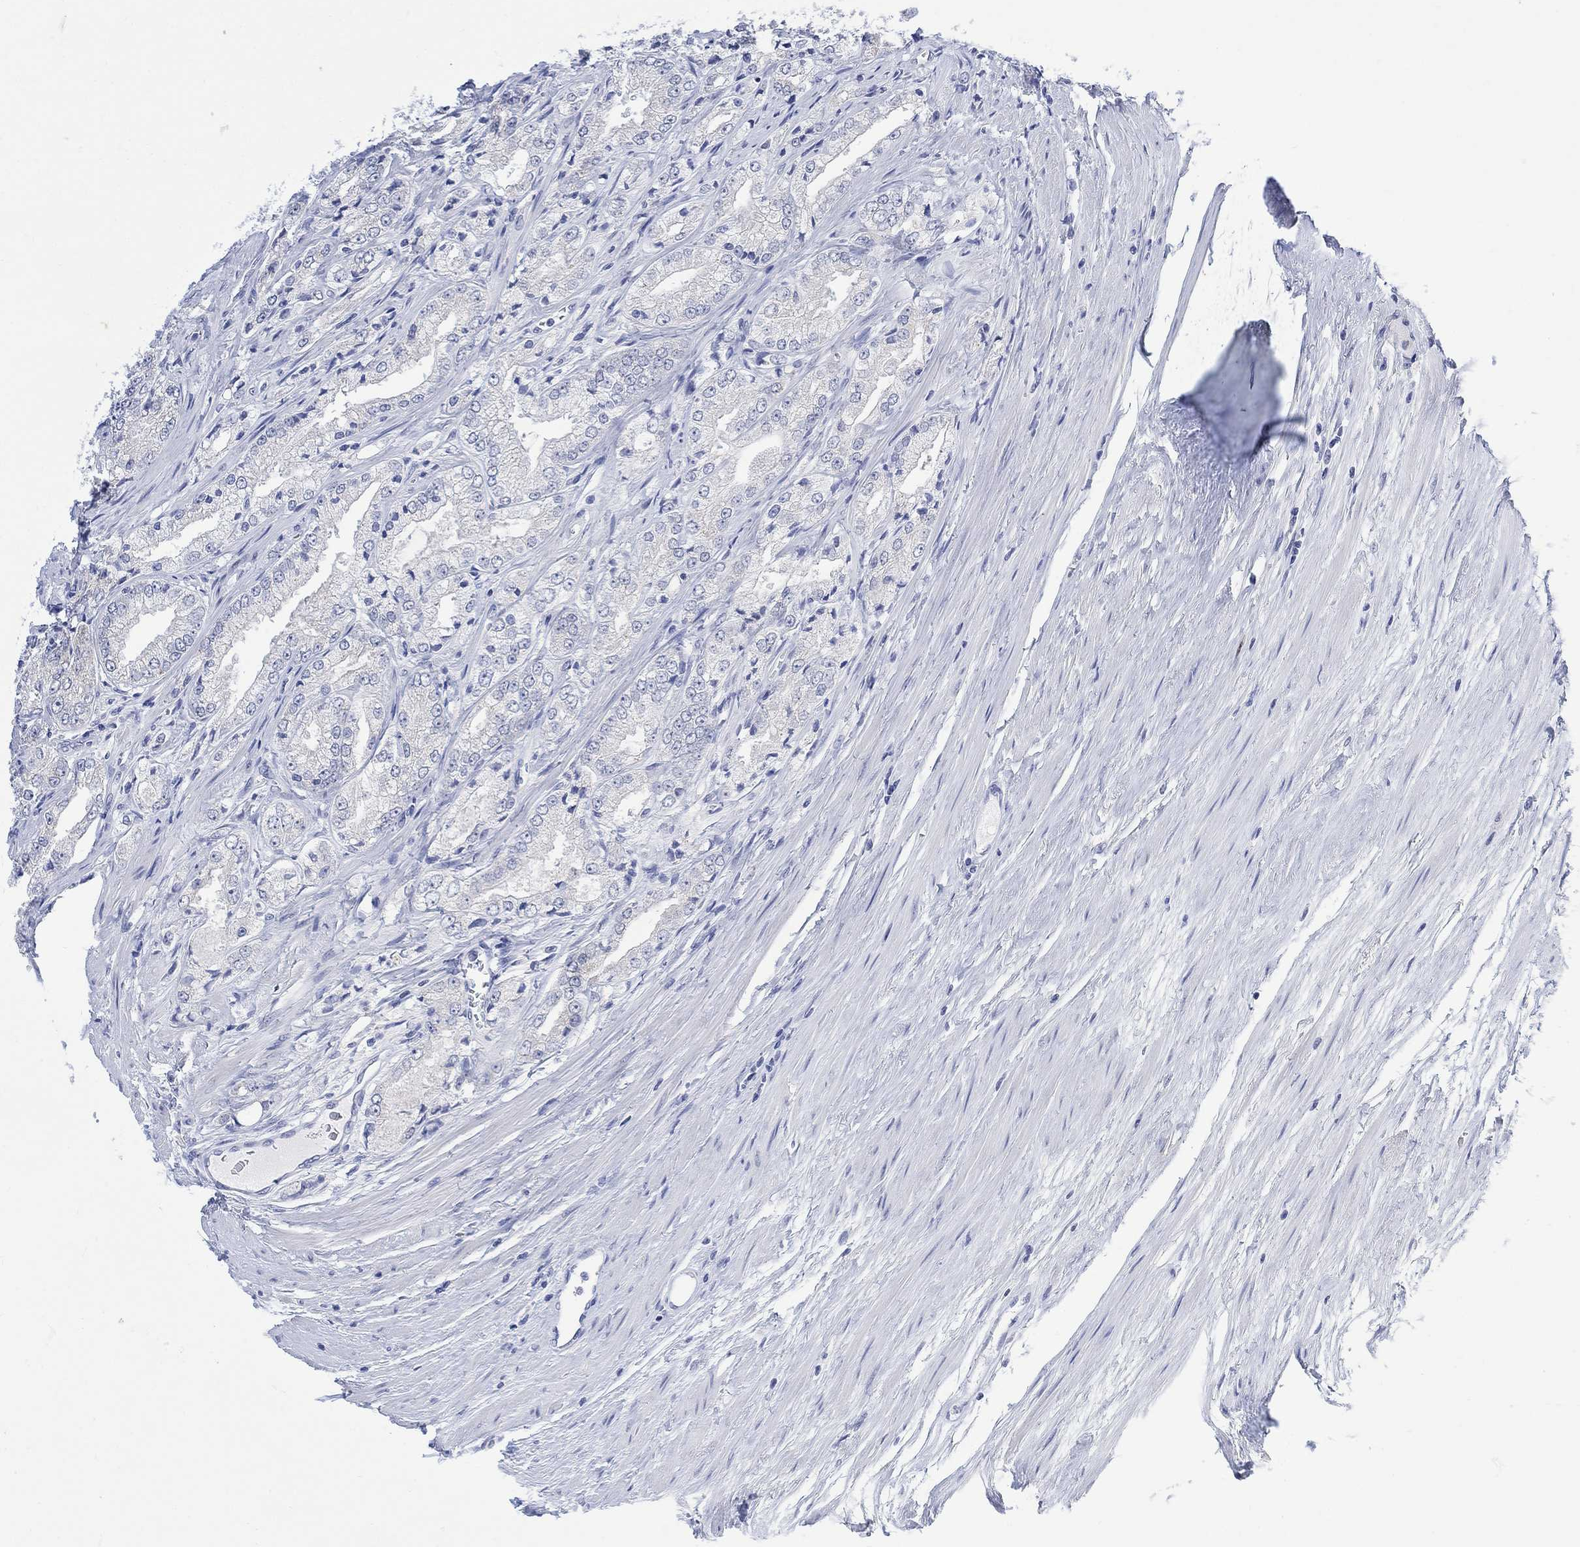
{"staining": {"intensity": "negative", "quantity": "none", "location": "none"}, "tissue": "prostate cancer", "cell_type": "Tumor cells", "image_type": "cancer", "snomed": [{"axis": "morphology", "description": "Adenocarcinoma, NOS"}, {"axis": "morphology", "description": "Adenocarcinoma, High grade"}, {"axis": "topography", "description": "Prostate"}], "caption": "A high-resolution photomicrograph shows immunohistochemistry (IHC) staining of prostate cancer (adenocarcinoma (high-grade)), which exhibits no significant staining in tumor cells.", "gene": "FBP2", "patient": {"sex": "male", "age": 70}}